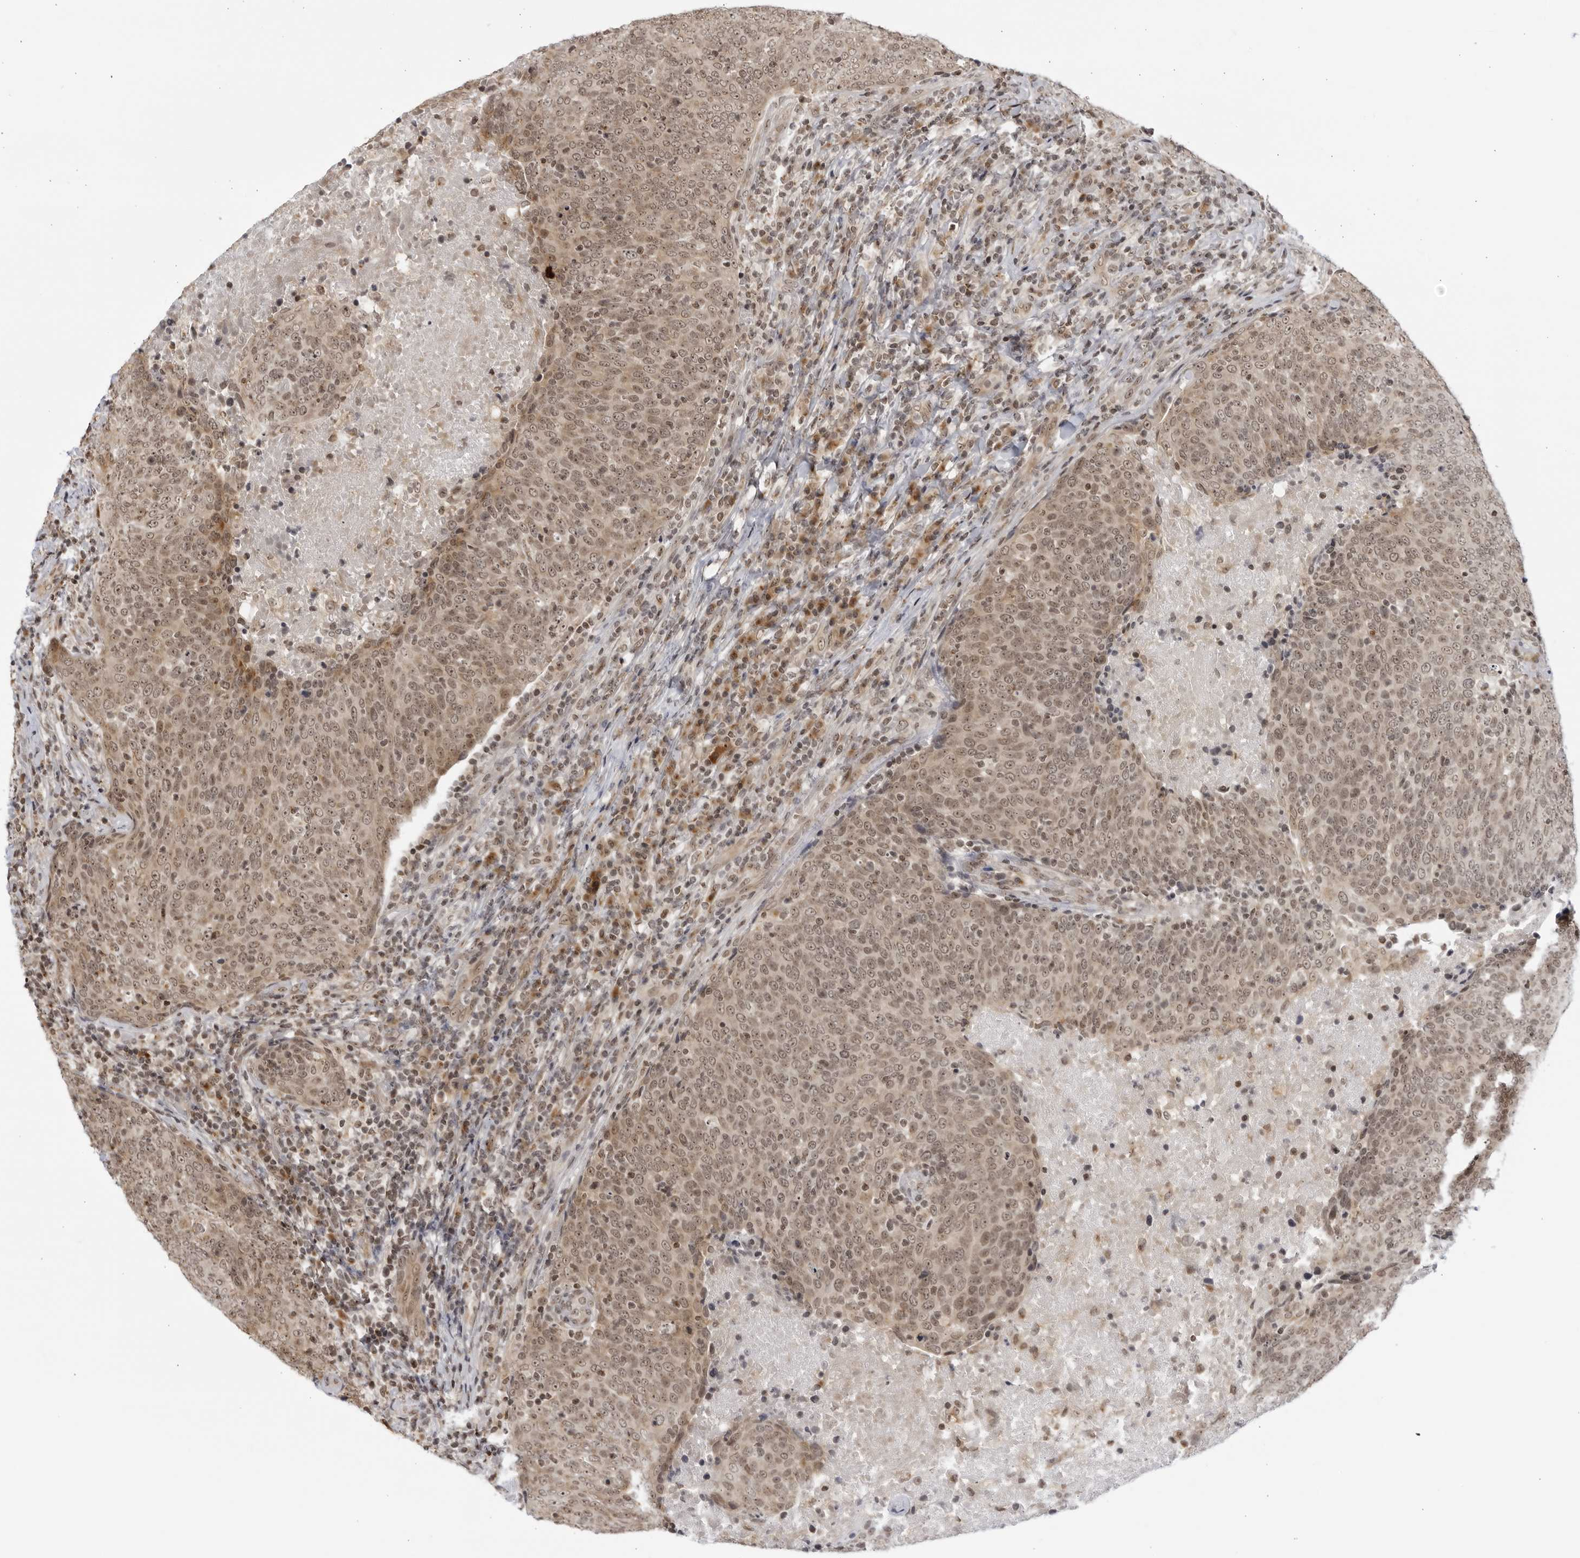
{"staining": {"intensity": "weak", "quantity": ">75%", "location": "nuclear"}, "tissue": "head and neck cancer", "cell_type": "Tumor cells", "image_type": "cancer", "snomed": [{"axis": "morphology", "description": "Squamous cell carcinoma, NOS"}, {"axis": "morphology", "description": "Squamous cell carcinoma, metastatic, NOS"}, {"axis": "topography", "description": "Lymph node"}, {"axis": "topography", "description": "Head-Neck"}], "caption": "The micrograph reveals a brown stain indicating the presence of a protein in the nuclear of tumor cells in metastatic squamous cell carcinoma (head and neck).", "gene": "RASGEF1C", "patient": {"sex": "male", "age": 62}}